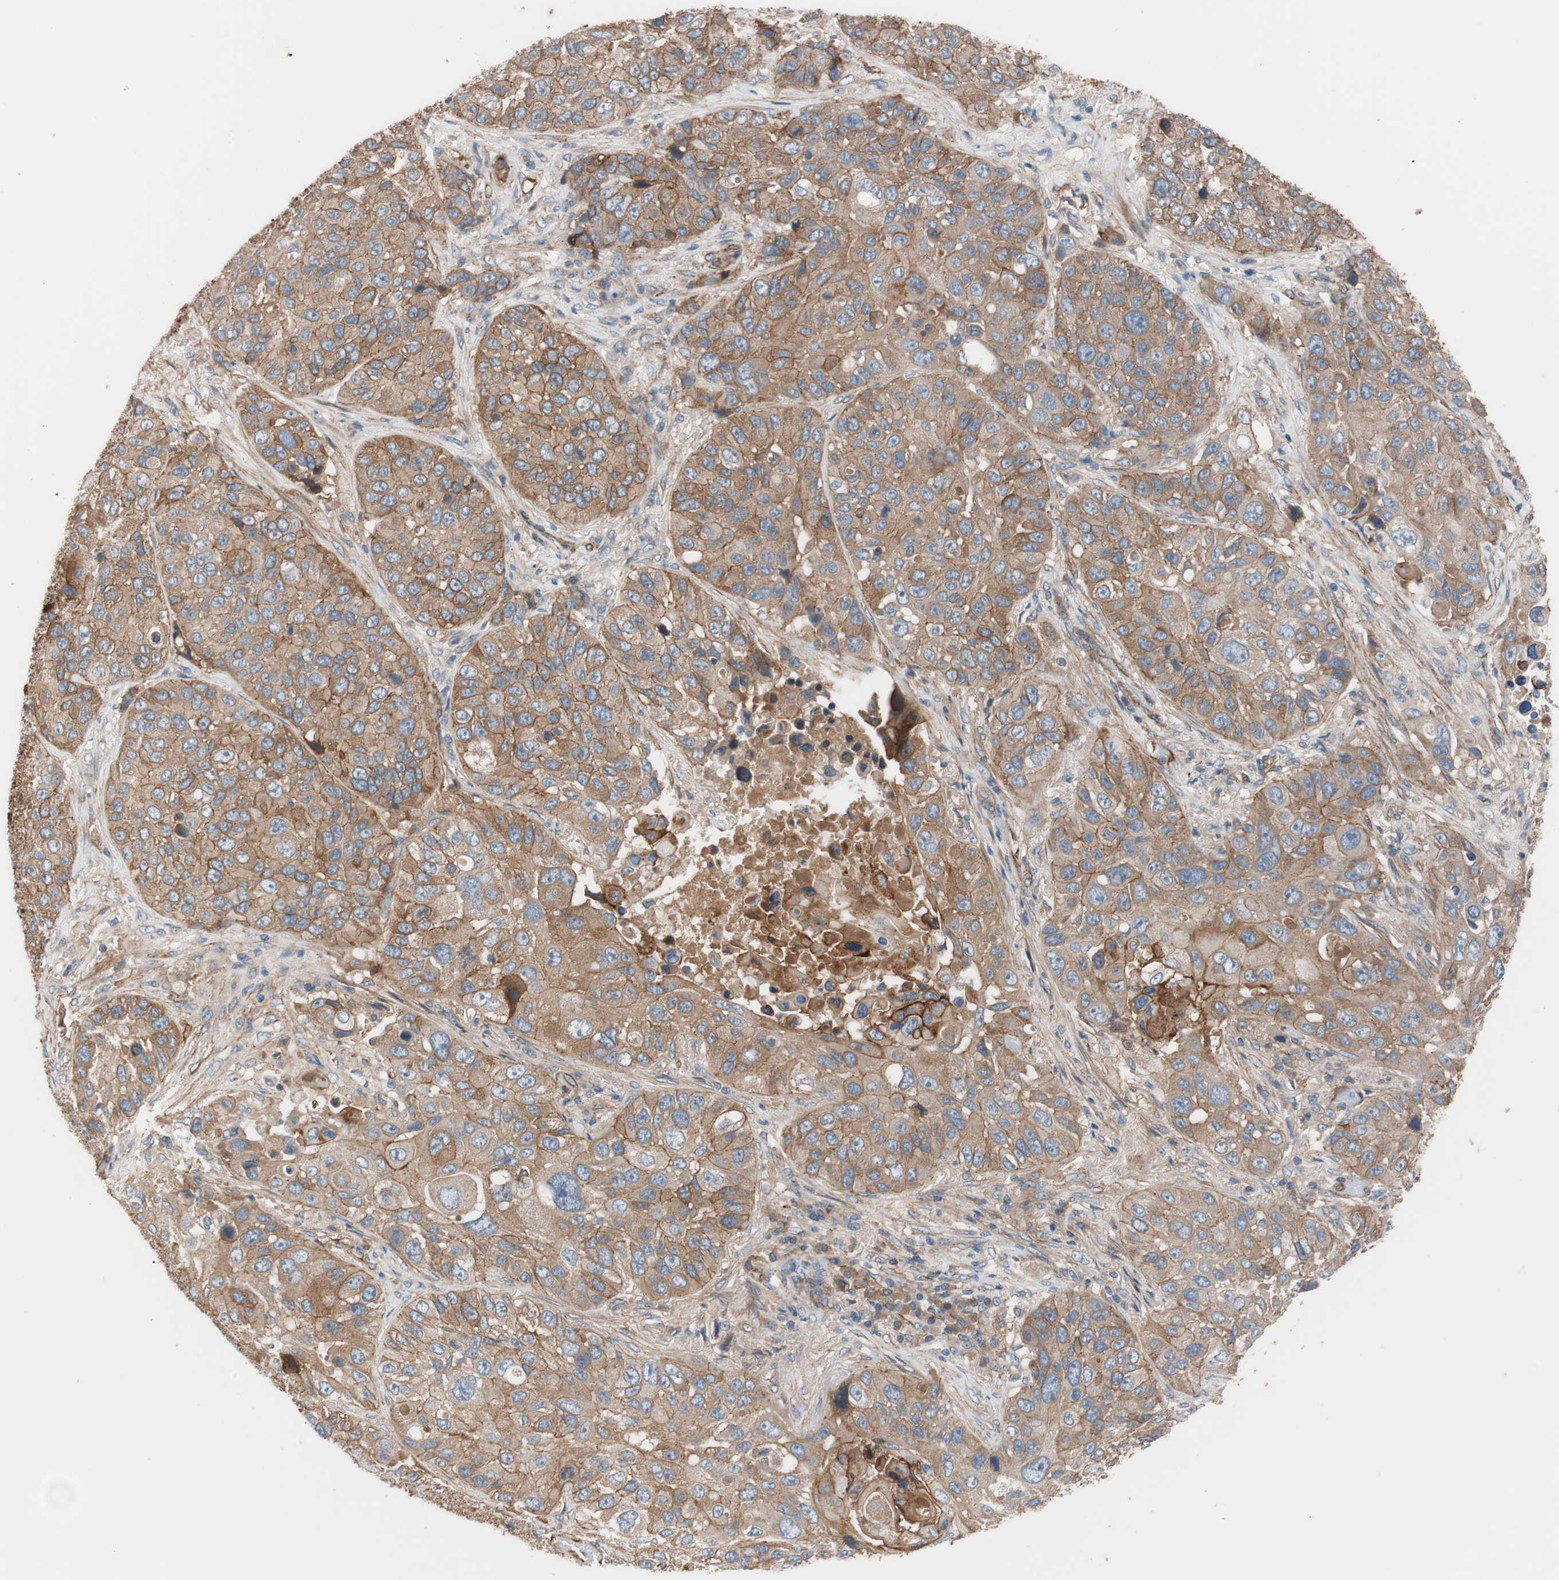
{"staining": {"intensity": "moderate", "quantity": ">75%", "location": "cytoplasmic/membranous"}, "tissue": "lung cancer", "cell_type": "Tumor cells", "image_type": "cancer", "snomed": [{"axis": "morphology", "description": "Squamous cell carcinoma, NOS"}, {"axis": "topography", "description": "Lung"}], "caption": "DAB immunohistochemical staining of squamous cell carcinoma (lung) shows moderate cytoplasmic/membranous protein expression in about >75% of tumor cells. The staining is performed using DAB brown chromogen to label protein expression. The nuclei are counter-stained blue using hematoxylin.", "gene": "SPINT1", "patient": {"sex": "male", "age": 57}}